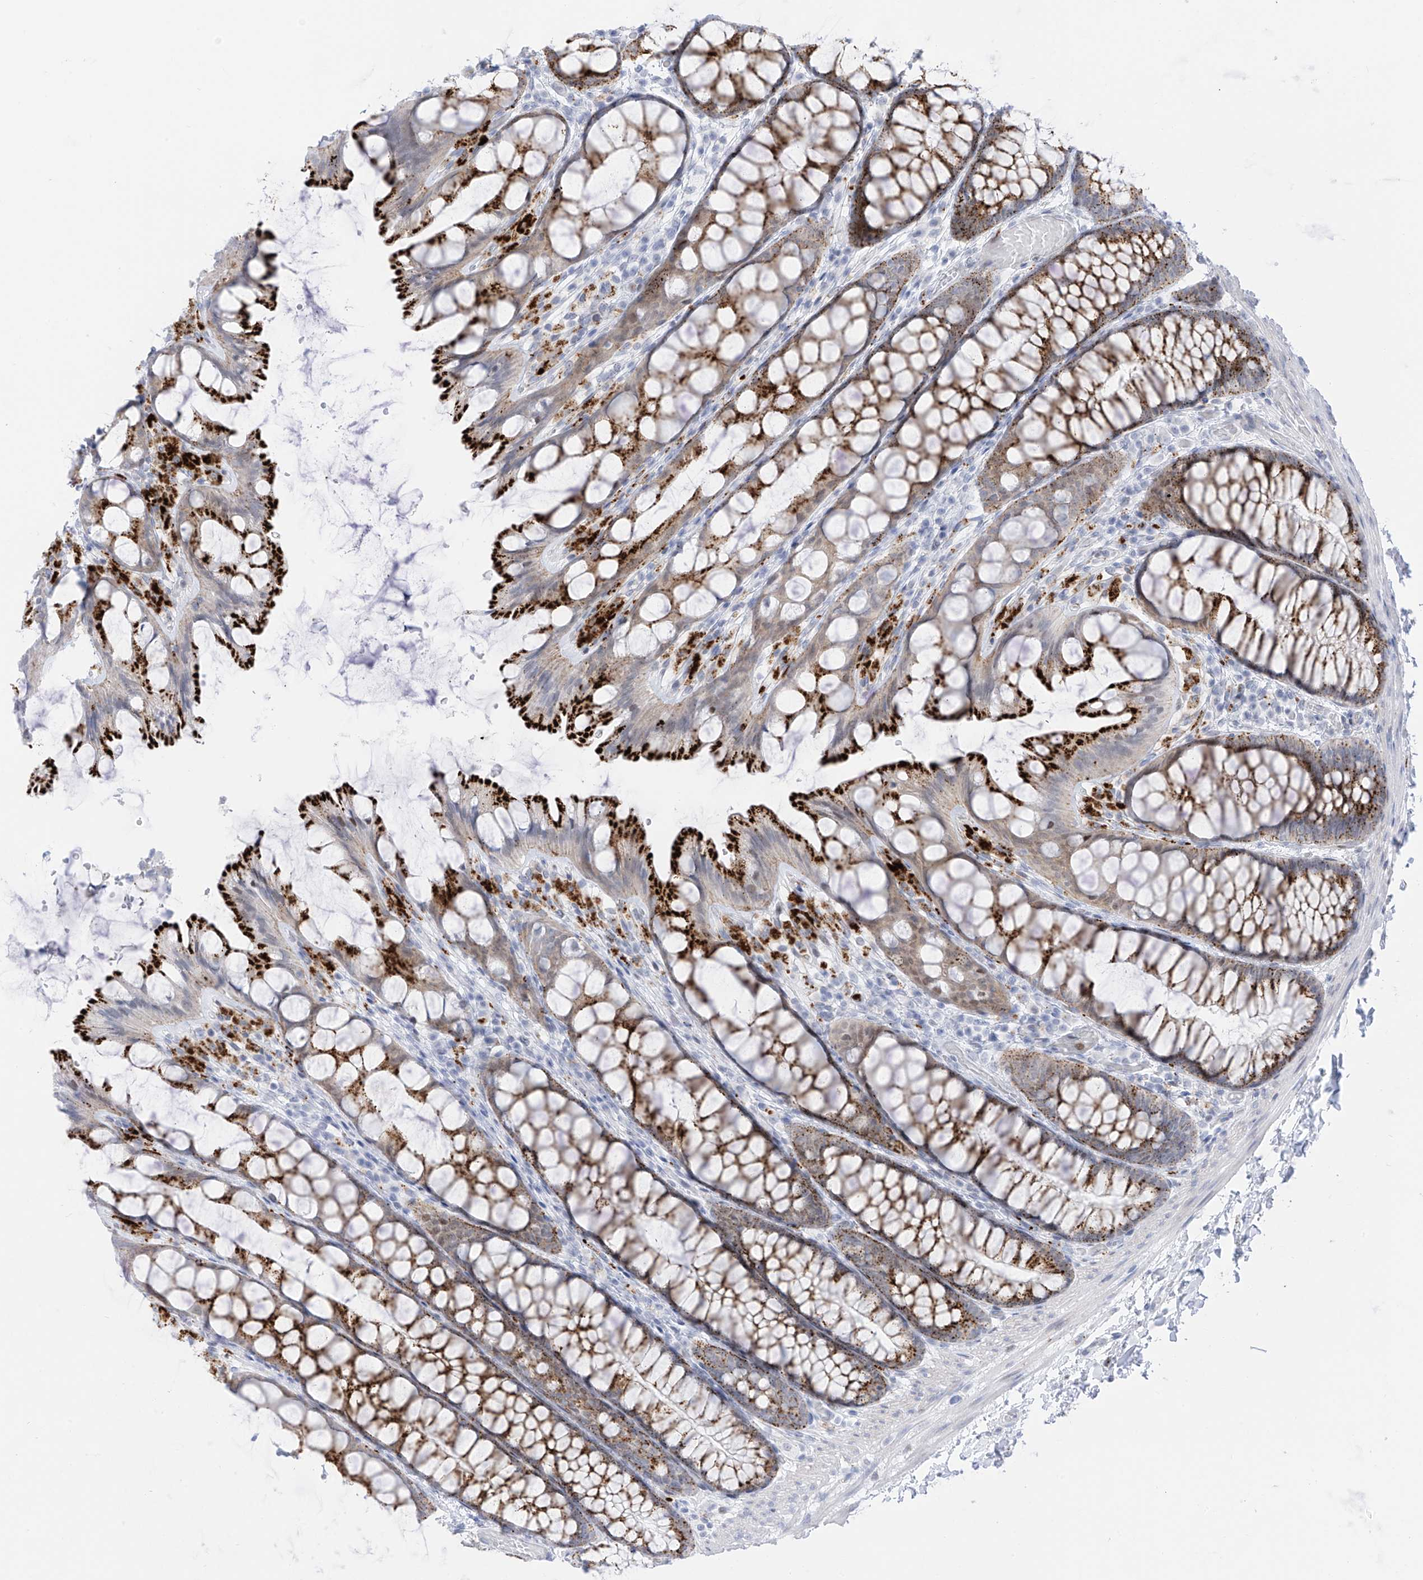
{"staining": {"intensity": "negative", "quantity": "none", "location": "none"}, "tissue": "colon", "cell_type": "Endothelial cells", "image_type": "normal", "snomed": [{"axis": "morphology", "description": "Normal tissue, NOS"}, {"axis": "topography", "description": "Colon"}], "caption": "High power microscopy image of an IHC micrograph of normal colon, revealing no significant positivity in endothelial cells.", "gene": "PSPH", "patient": {"sex": "male", "age": 47}}